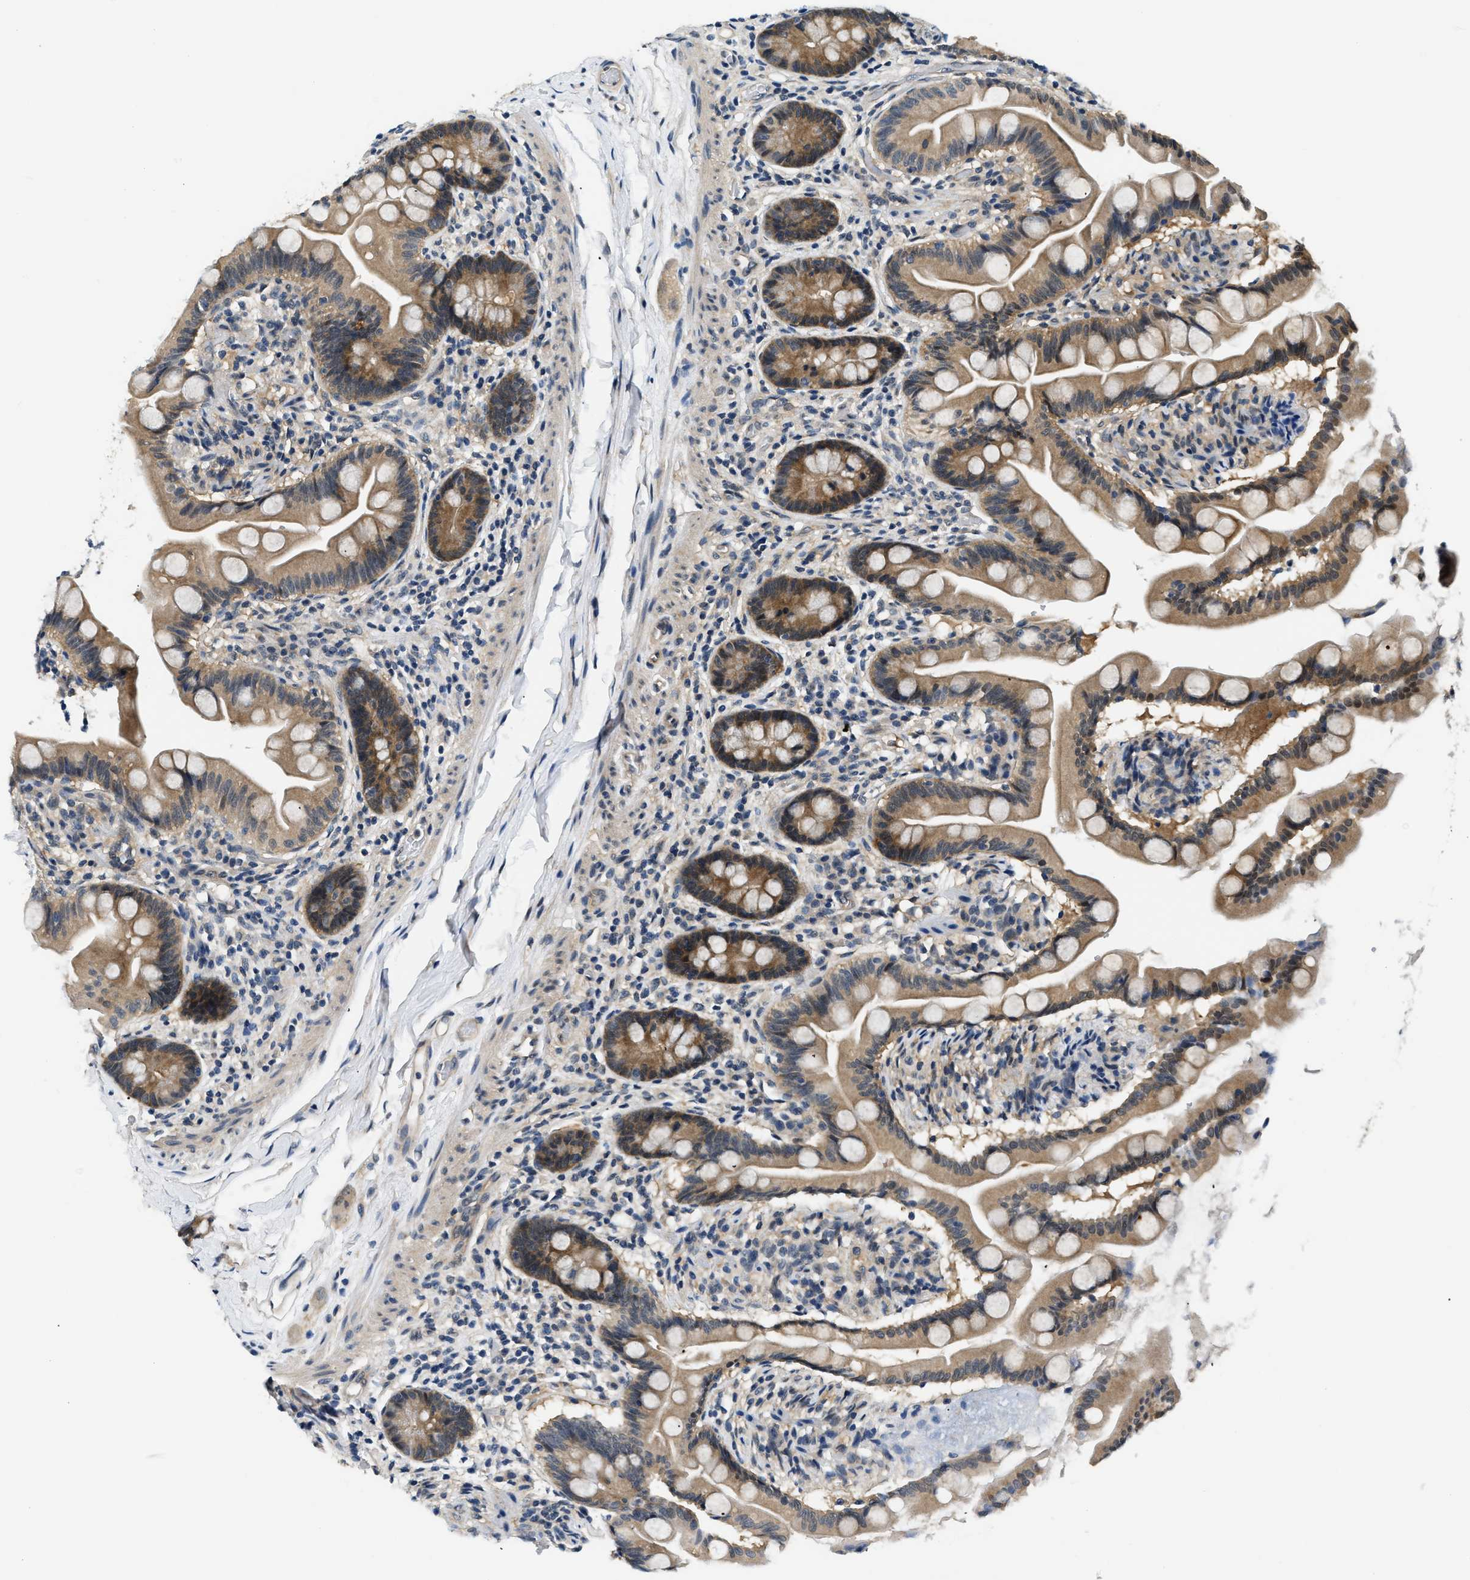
{"staining": {"intensity": "strong", "quantity": "25%-75%", "location": "cytoplasmic/membranous"}, "tissue": "small intestine", "cell_type": "Glandular cells", "image_type": "normal", "snomed": [{"axis": "morphology", "description": "Normal tissue, NOS"}, {"axis": "topography", "description": "Small intestine"}], "caption": "A photomicrograph of small intestine stained for a protein demonstrates strong cytoplasmic/membranous brown staining in glandular cells.", "gene": "SMAD4", "patient": {"sex": "female", "age": 56}}